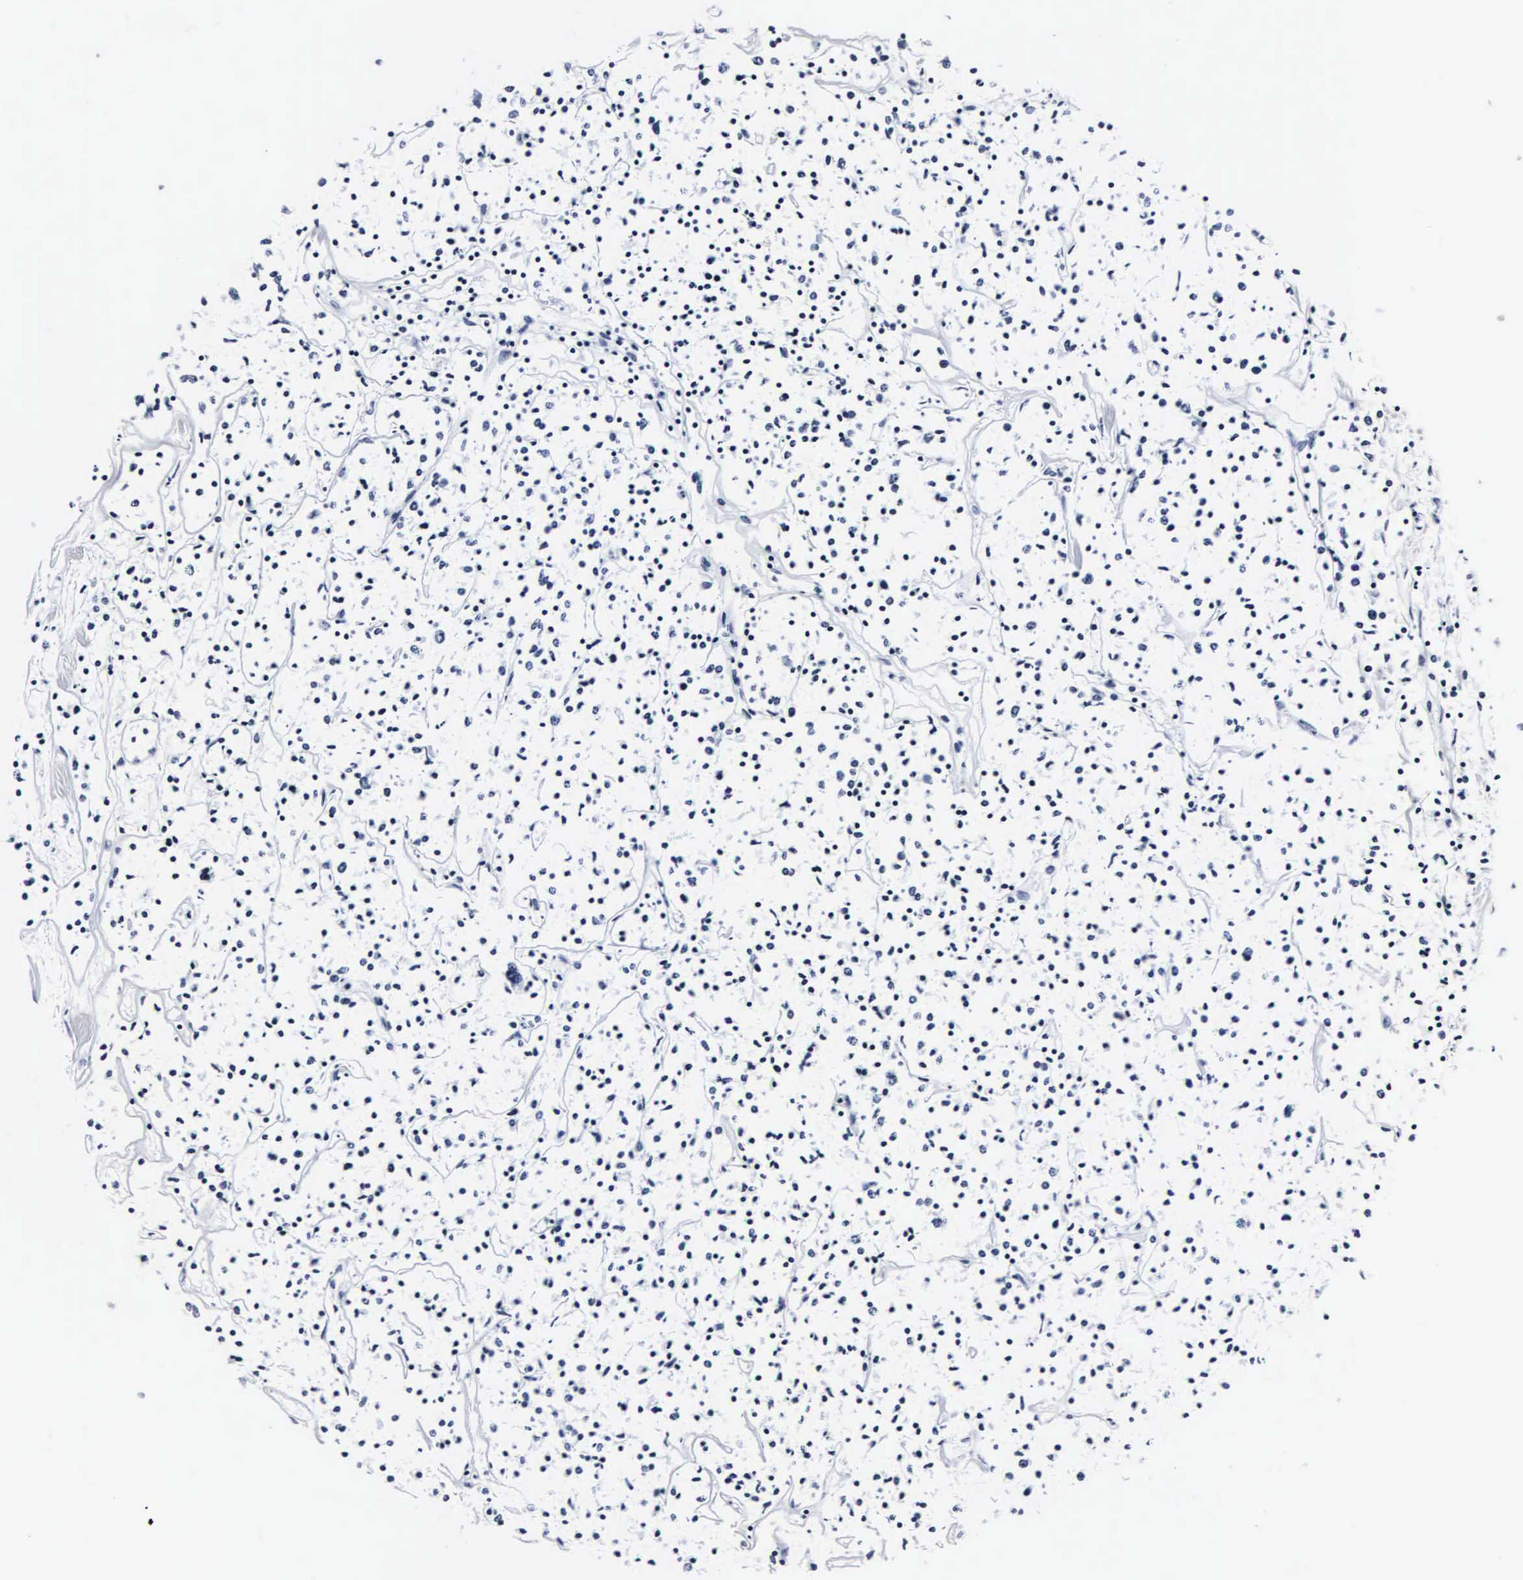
{"staining": {"intensity": "negative", "quantity": "none", "location": "none"}, "tissue": "lymphoma", "cell_type": "Tumor cells", "image_type": "cancer", "snomed": [{"axis": "morphology", "description": "Malignant lymphoma, non-Hodgkin's type, Low grade"}, {"axis": "topography", "description": "Small intestine"}], "caption": "High magnification brightfield microscopy of malignant lymphoma, non-Hodgkin's type (low-grade) stained with DAB (3,3'-diaminobenzidine) (brown) and counterstained with hematoxylin (blue): tumor cells show no significant positivity.", "gene": "DGCR2", "patient": {"sex": "female", "age": 59}}